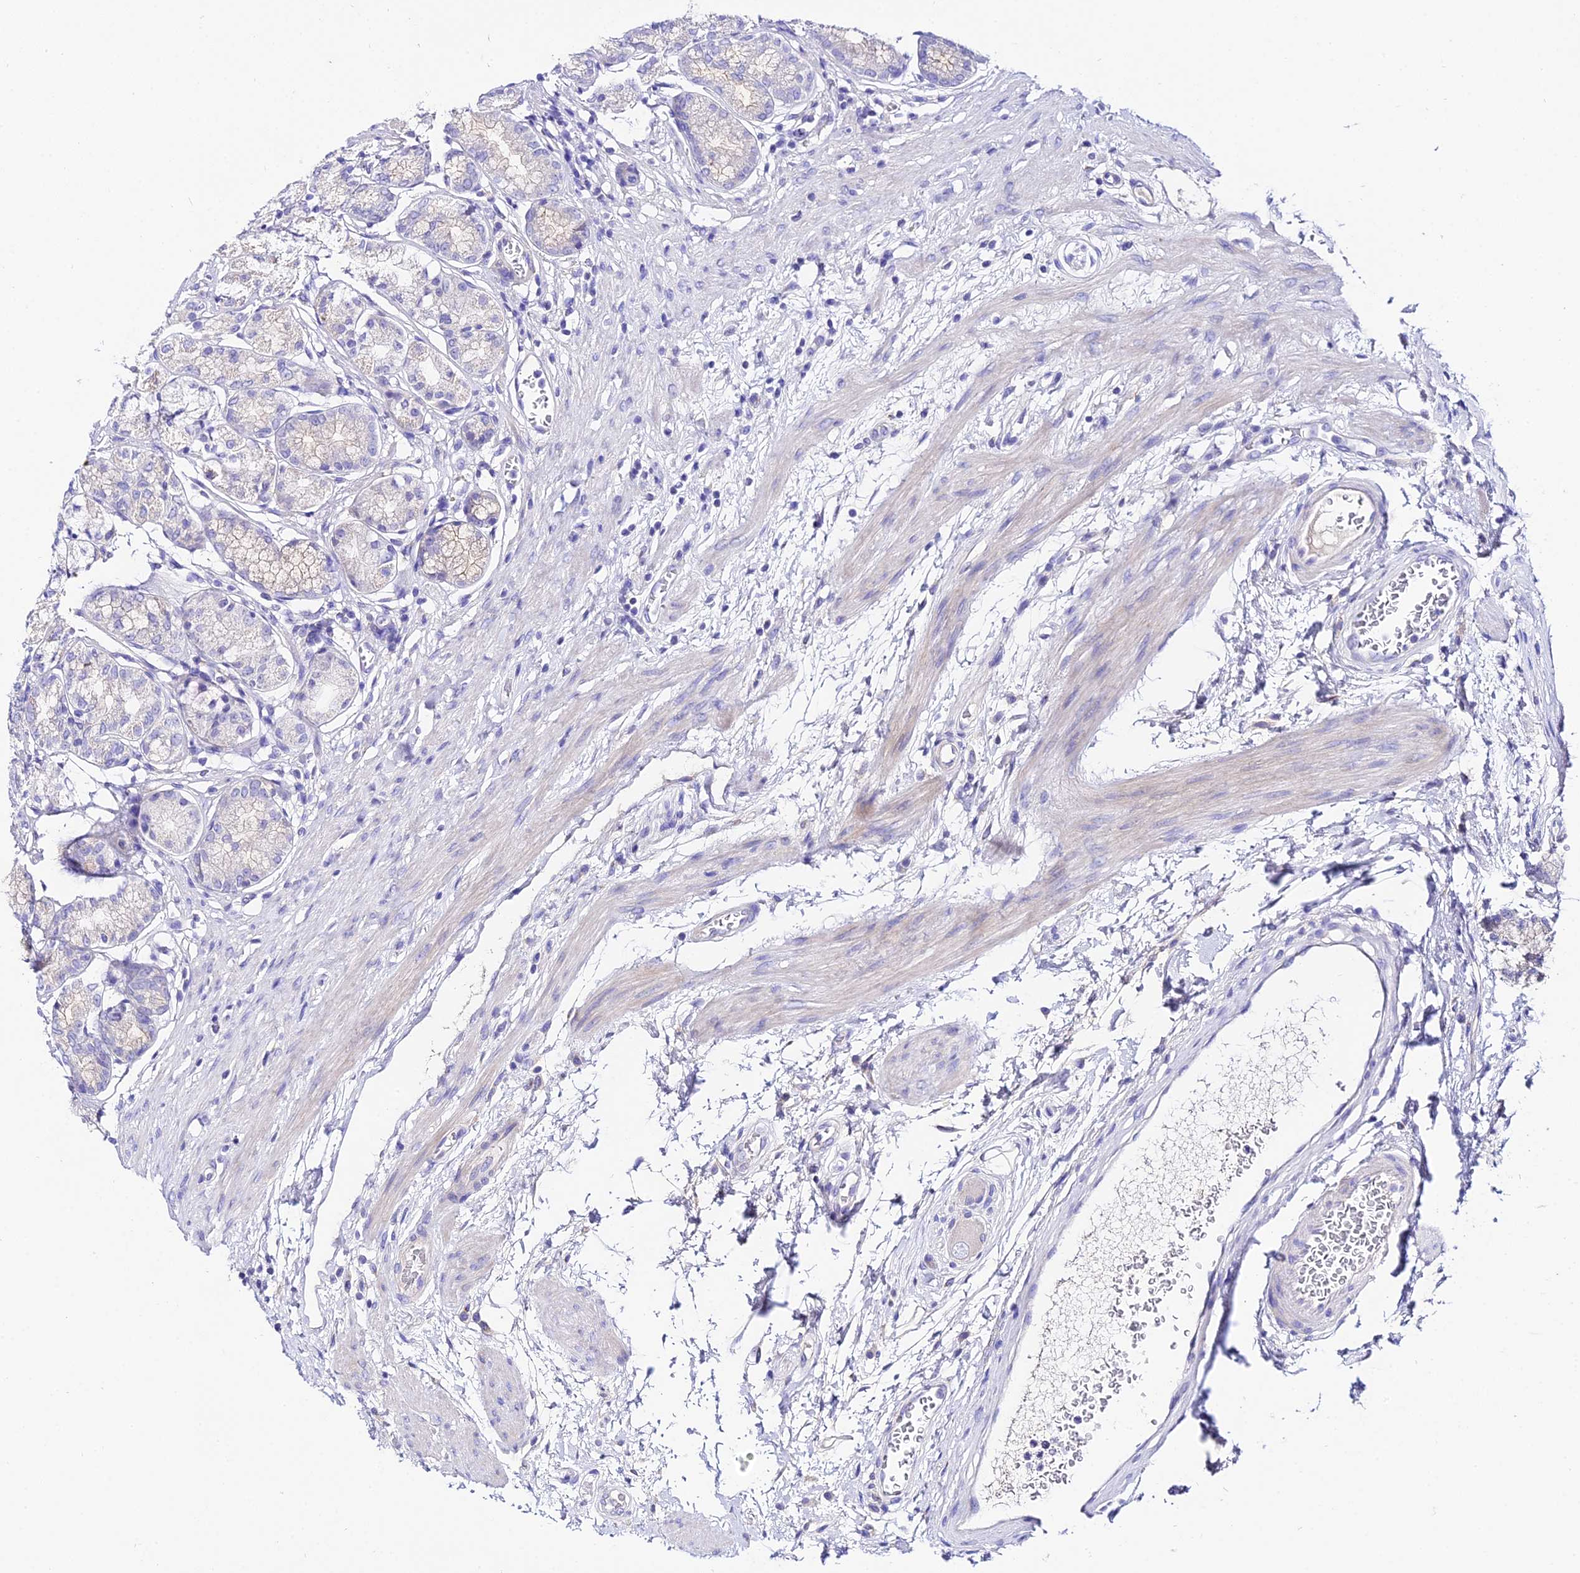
{"staining": {"intensity": "weak", "quantity": "<25%", "location": "cytoplasmic/membranous"}, "tissue": "stomach", "cell_type": "Glandular cells", "image_type": "normal", "snomed": [{"axis": "morphology", "description": "Normal tissue, NOS"}, {"axis": "morphology", "description": "Adenocarcinoma, NOS"}, {"axis": "morphology", "description": "Adenocarcinoma, High grade"}, {"axis": "topography", "description": "Stomach, upper"}, {"axis": "topography", "description": "Stomach"}], "caption": "Human stomach stained for a protein using IHC demonstrates no staining in glandular cells.", "gene": "TMEM117", "patient": {"sex": "female", "age": 65}}